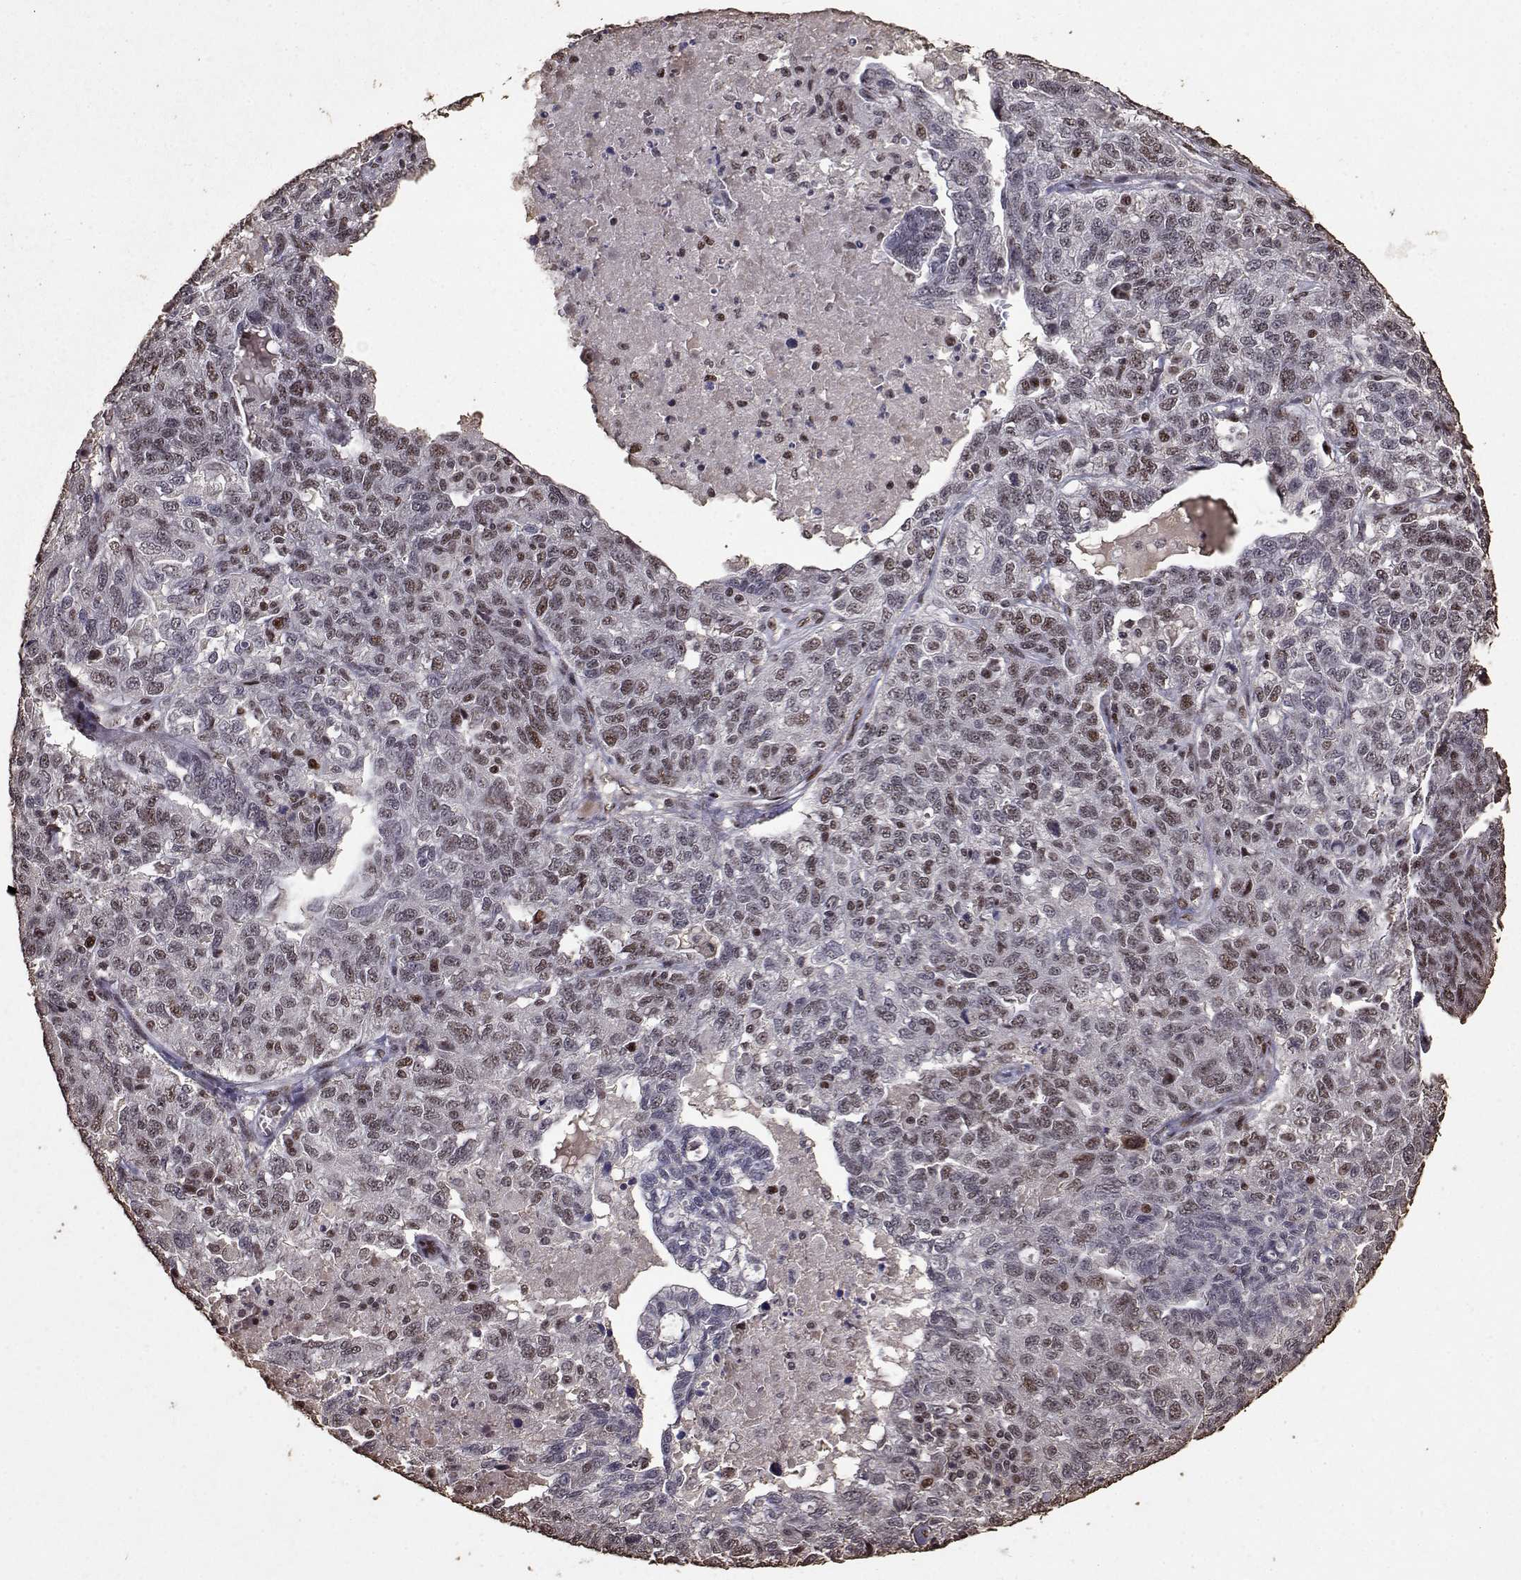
{"staining": {"intensity": "moderate", "quantity": ">75%", "location": "nuclear"}, "tissue": "ovarian cancer", "cell_type": "Tumor cells", "image_type": "cancer", "snomed": [{"axis": "morphology", "description": "Cystadenocarcinoma, serous, NOS"}, {"axis": "topography", "description": "Ovary"}], "caption": "Immunohistochemical staining of human ovarian serous cystadenocarcinoma demonstrates medium levels of moderate nuclear protein staining in approximately >75% of tumor cells.", "gene": "TOE1", "patient": {"sex": "female", "age": 71}}